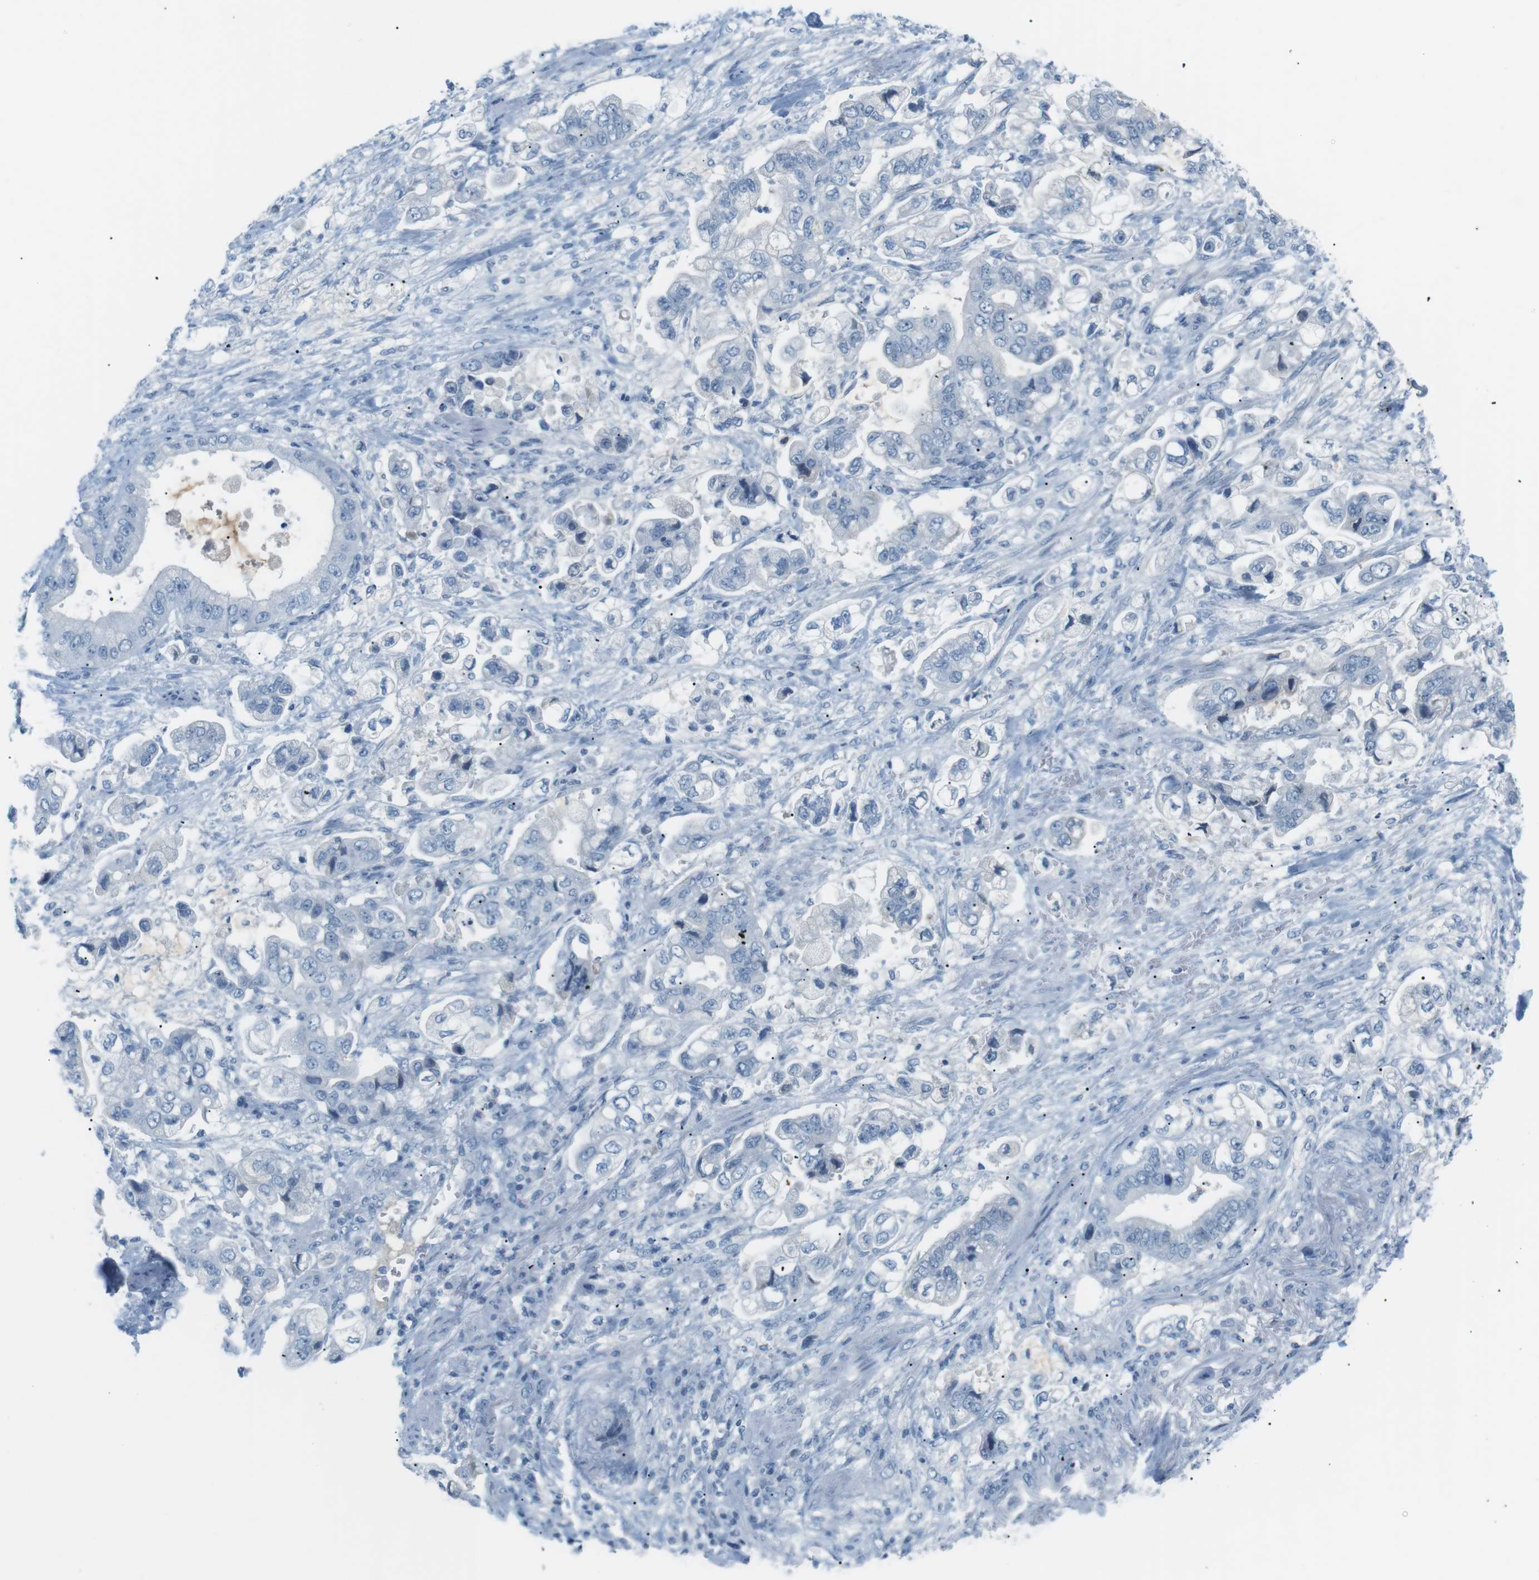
{"staining": {"intensity": "negative", "quantity": "none", "location": "none"}, "tissue": "stomach cancer", "cell_type": "Tumor cells", "image_type": "cancer", "snomed": [{"axis": "morphology", "description": "Normal tissue, NOS"}, {"axis": "morphology", "description": "Adenocarcinoma, NOS"}, {"axis": "topography", "description": "Stomach"}], "caption": "Tumor cells show no significant protein expression in stomach cancer (adenocarcinoma).", "gene": "AZGP1", "patient": {"sex": "male", "age": 62}}